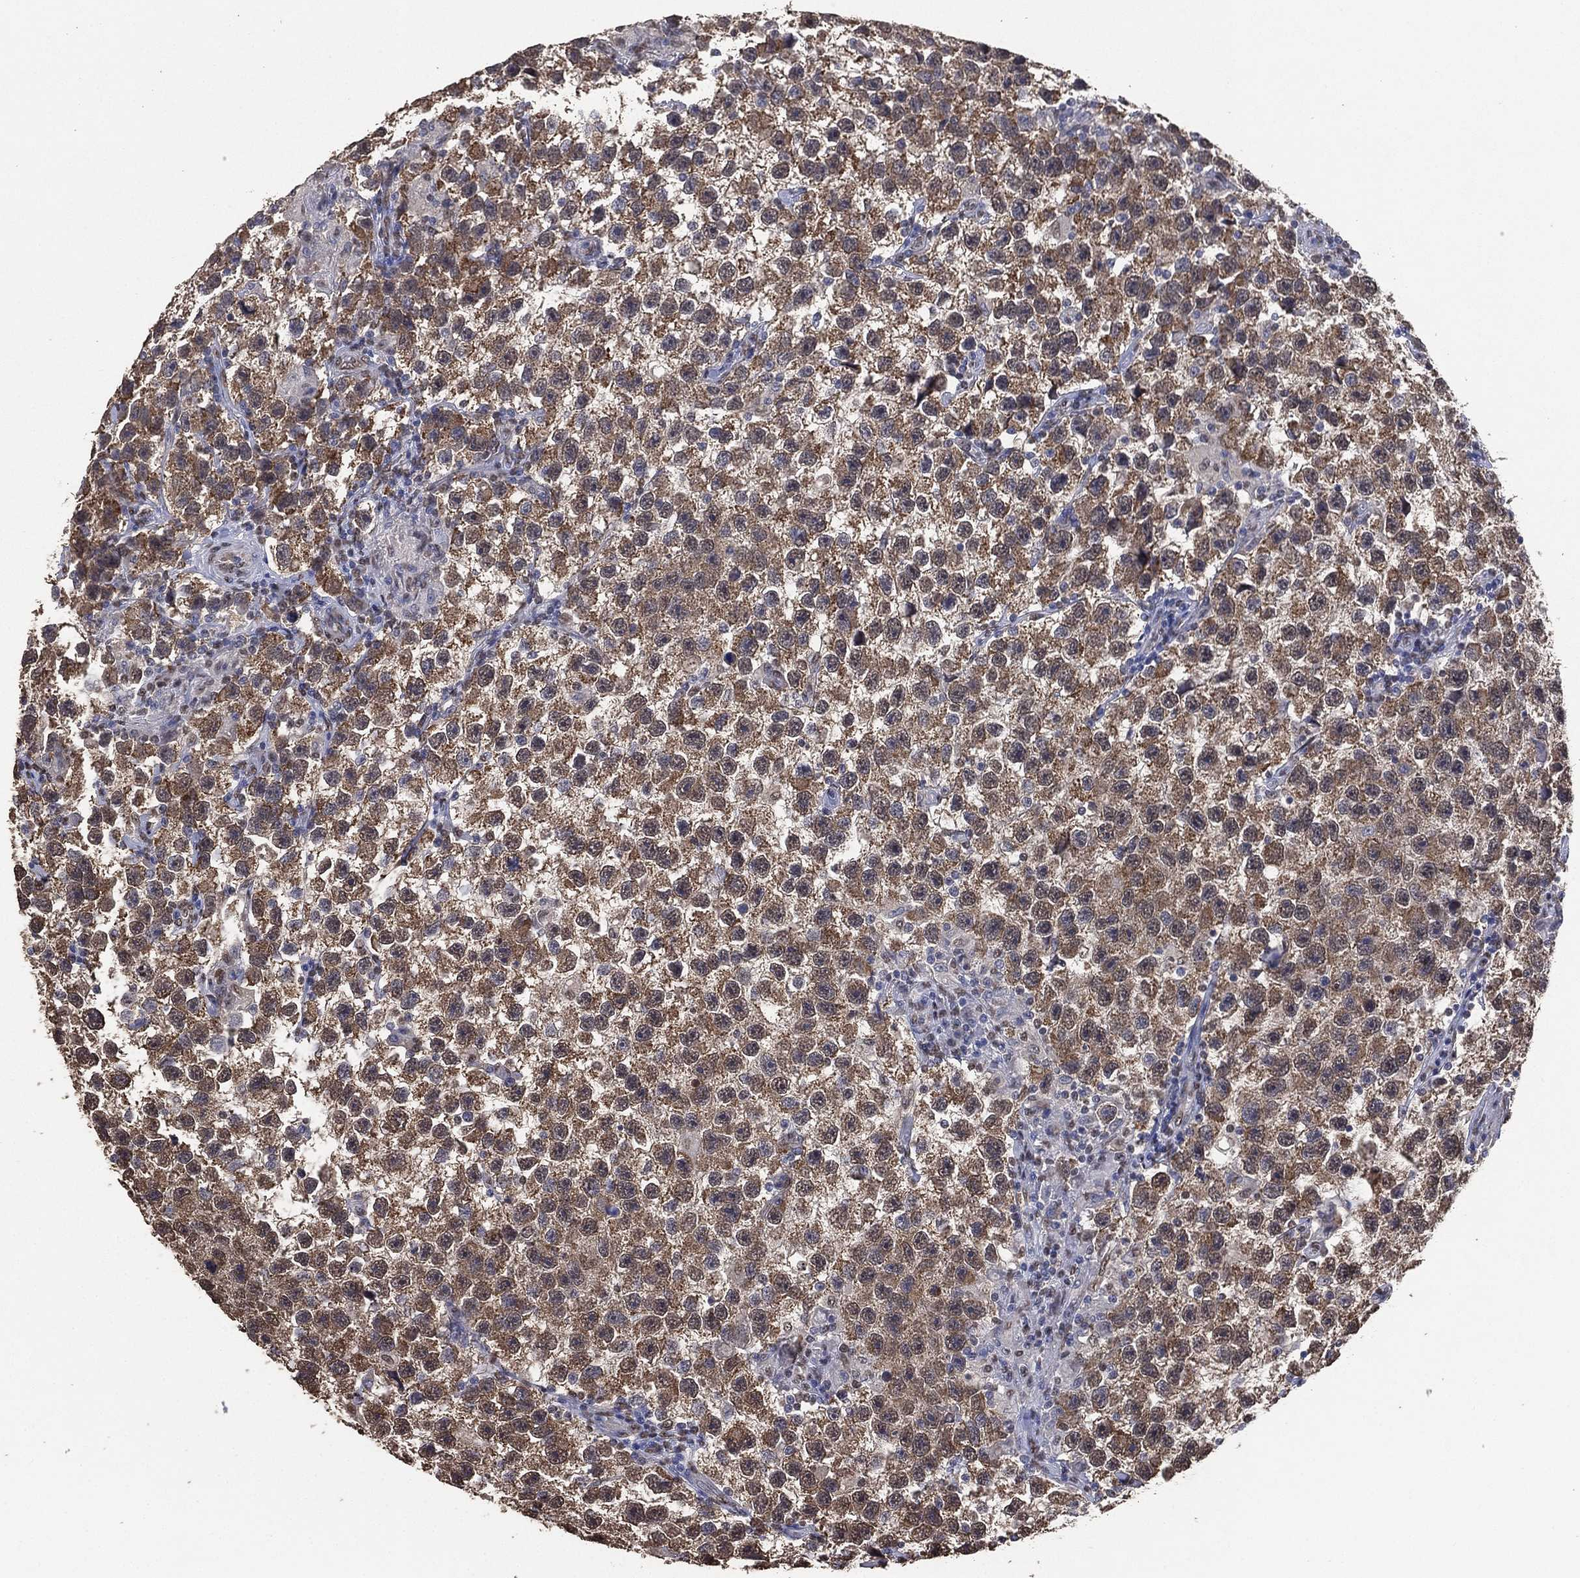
{"staining": {"intensity": "moderate", "quantity": ">75%", "location": "cytoplasmic/membranous"}, "tissue": "testis cancer", "cell_type": "Tumor cells", "image_type": "cancer", "snomed": [{"axis": "morphology", "description": "Seminoma, NOS"}, {"axis": "topography", "description": "Testis"}], "caption": "Immunohistochemical staining of human seminoma (testis) exhibits moderate cytoplasmic/membranous protein positivity in about >75% of tumor cells.", "gene": "ALDH7A1", "patient": {"sex": "male", "age": 26}}